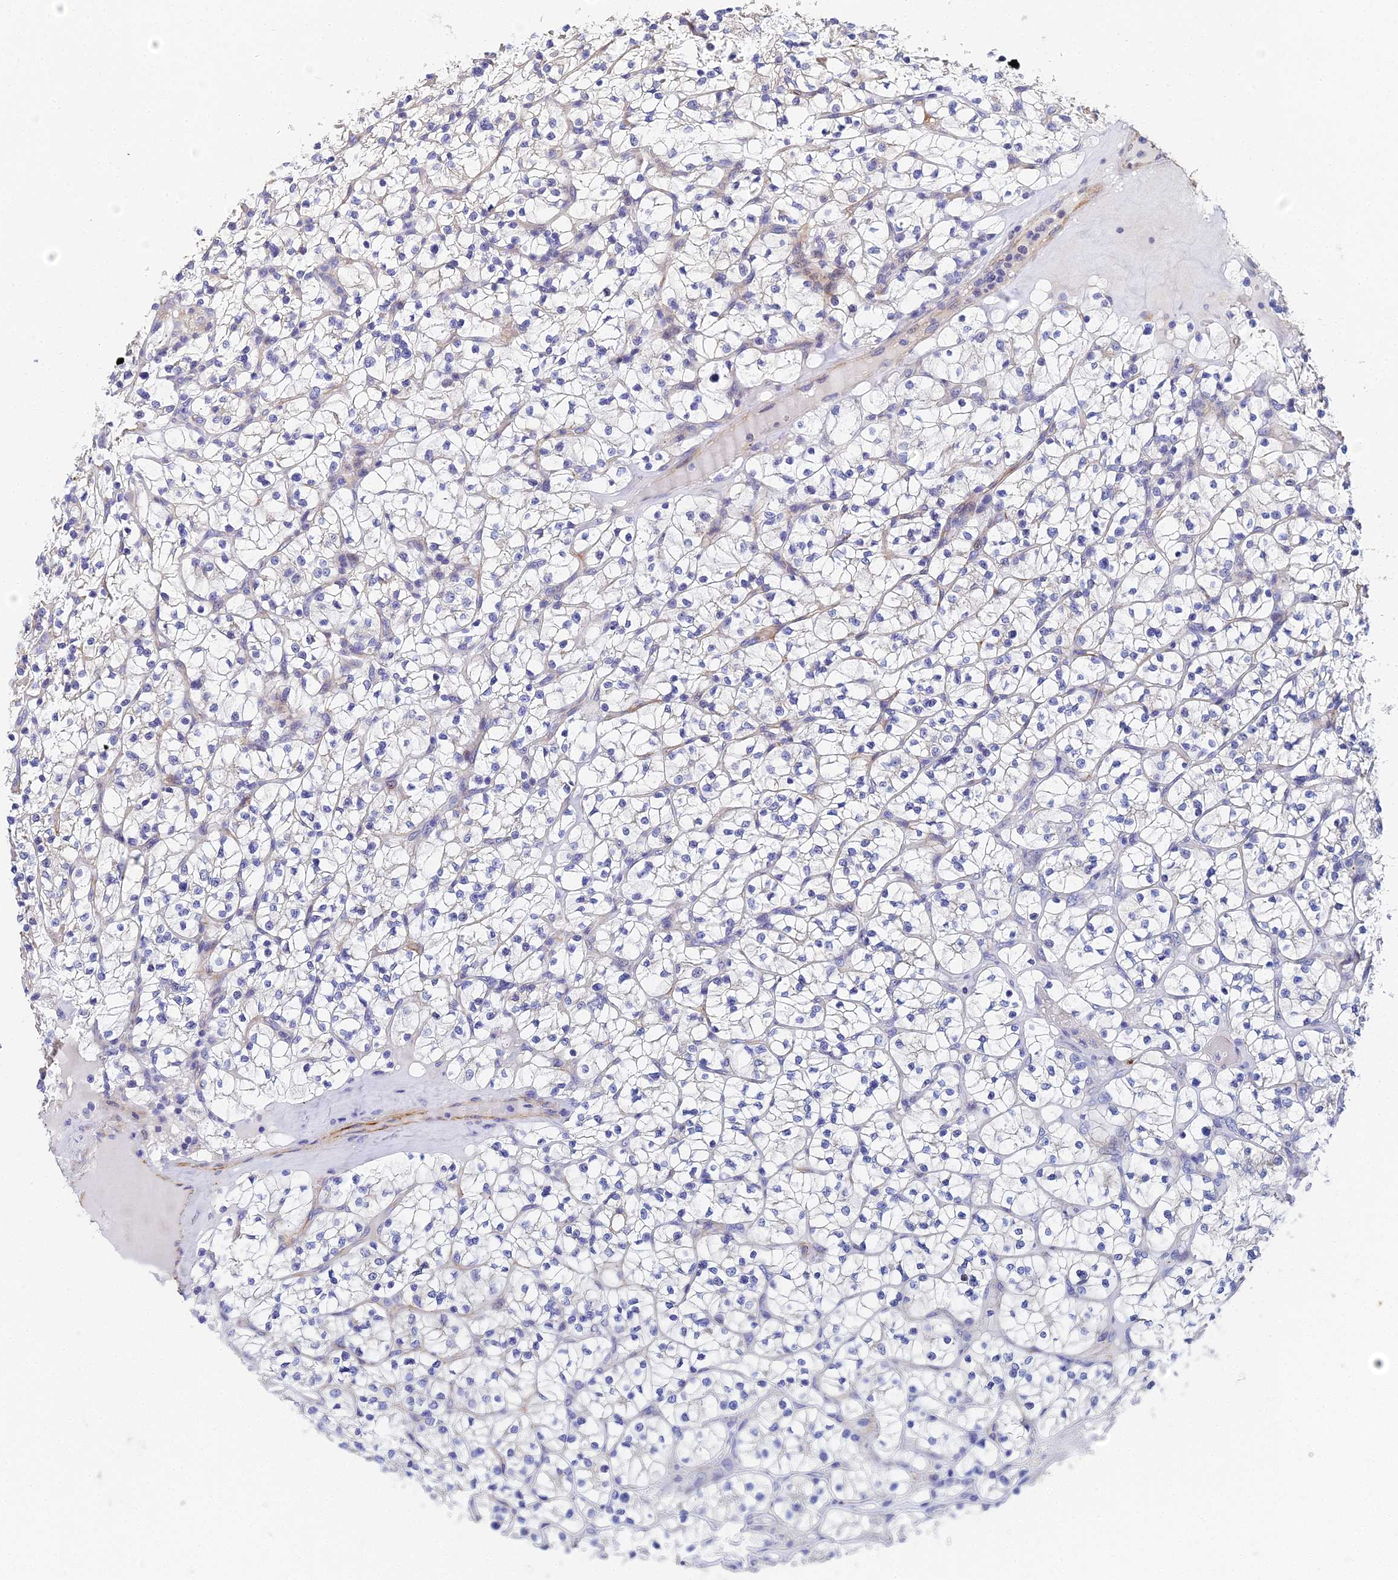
{"staining": {"intensity": "negative", "quantity": "none", "location": "none"}, "tissue": "renal cancer", "cell_type": "Tumor cells", "image_type": "cancer", "snomed": [{"axis": "morphology", "description": "Adenocarcinoma, NOS"}, {"axis": "topography", "description": "Kidney"}], "caption": "Histopathology image shows no significant protein positivity in tumor cells of renal cancer (adenocarcinoma).", "gene": "ENSG00000268674", "patient": {"sex": "female", "age": 64}}